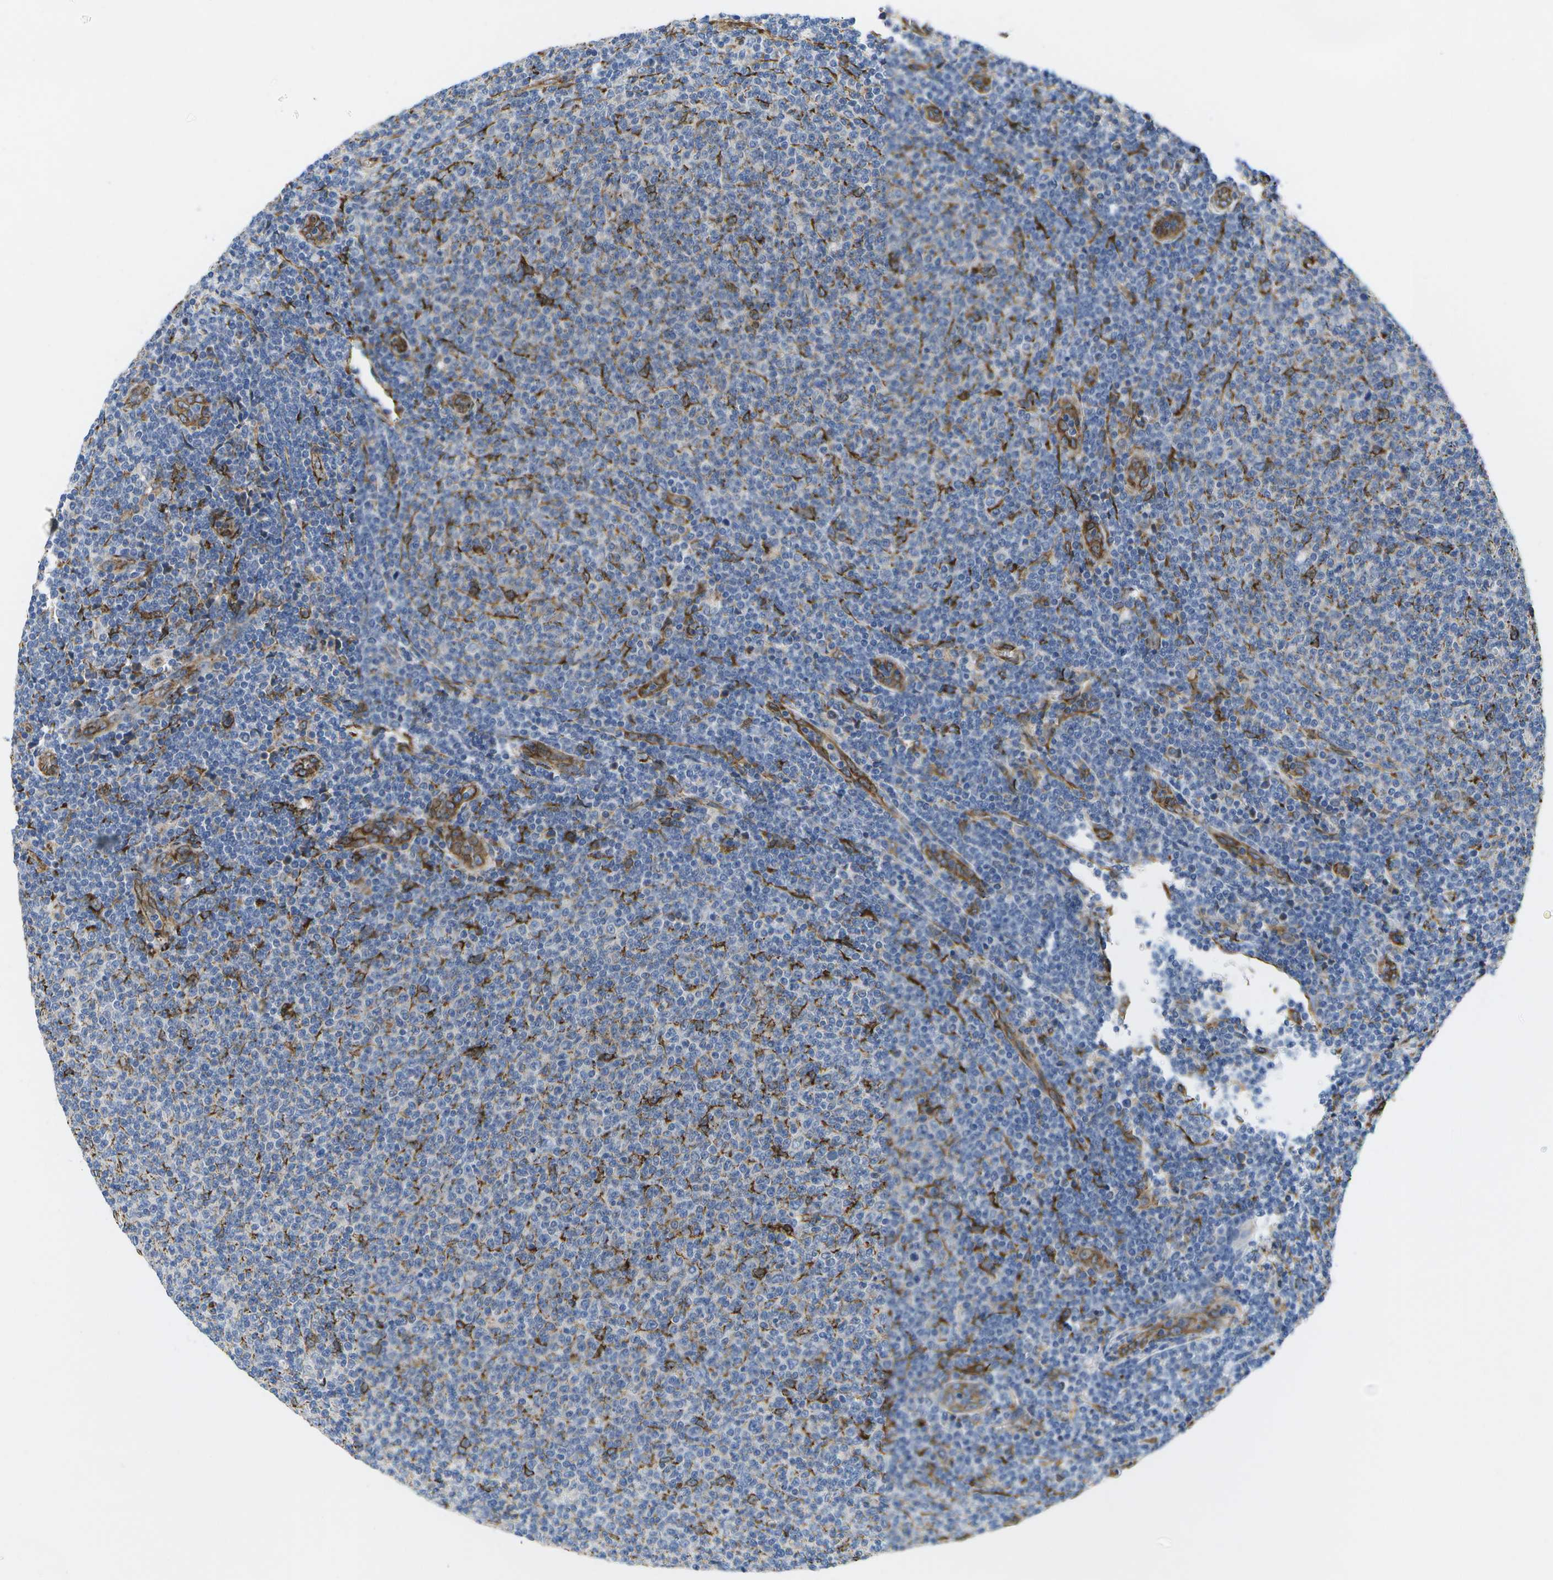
{"staining": {"intensity": "moderate", "quantity": "<25%", "location": "cytoplasmic/membranous"}, "tissue": "lymphoma", "cell_type": "Tumor cells", "image_type": "cancer", "snomed": [{"axis": "morphology", "description": "Malignant lymphoma, non-Hodgkin's type, Low grade"}, {"axis": "topography", "description": "Lymph node"}], "caption": "Tumor cells exhibit moderate cytoplasmic/membranous expression in about <25% of cells in malignant lymphoma, non-Hodgkin's type (low-grade).", "gene": "ZDHHC17", "patient": {"sex": "male", "age": 66}}